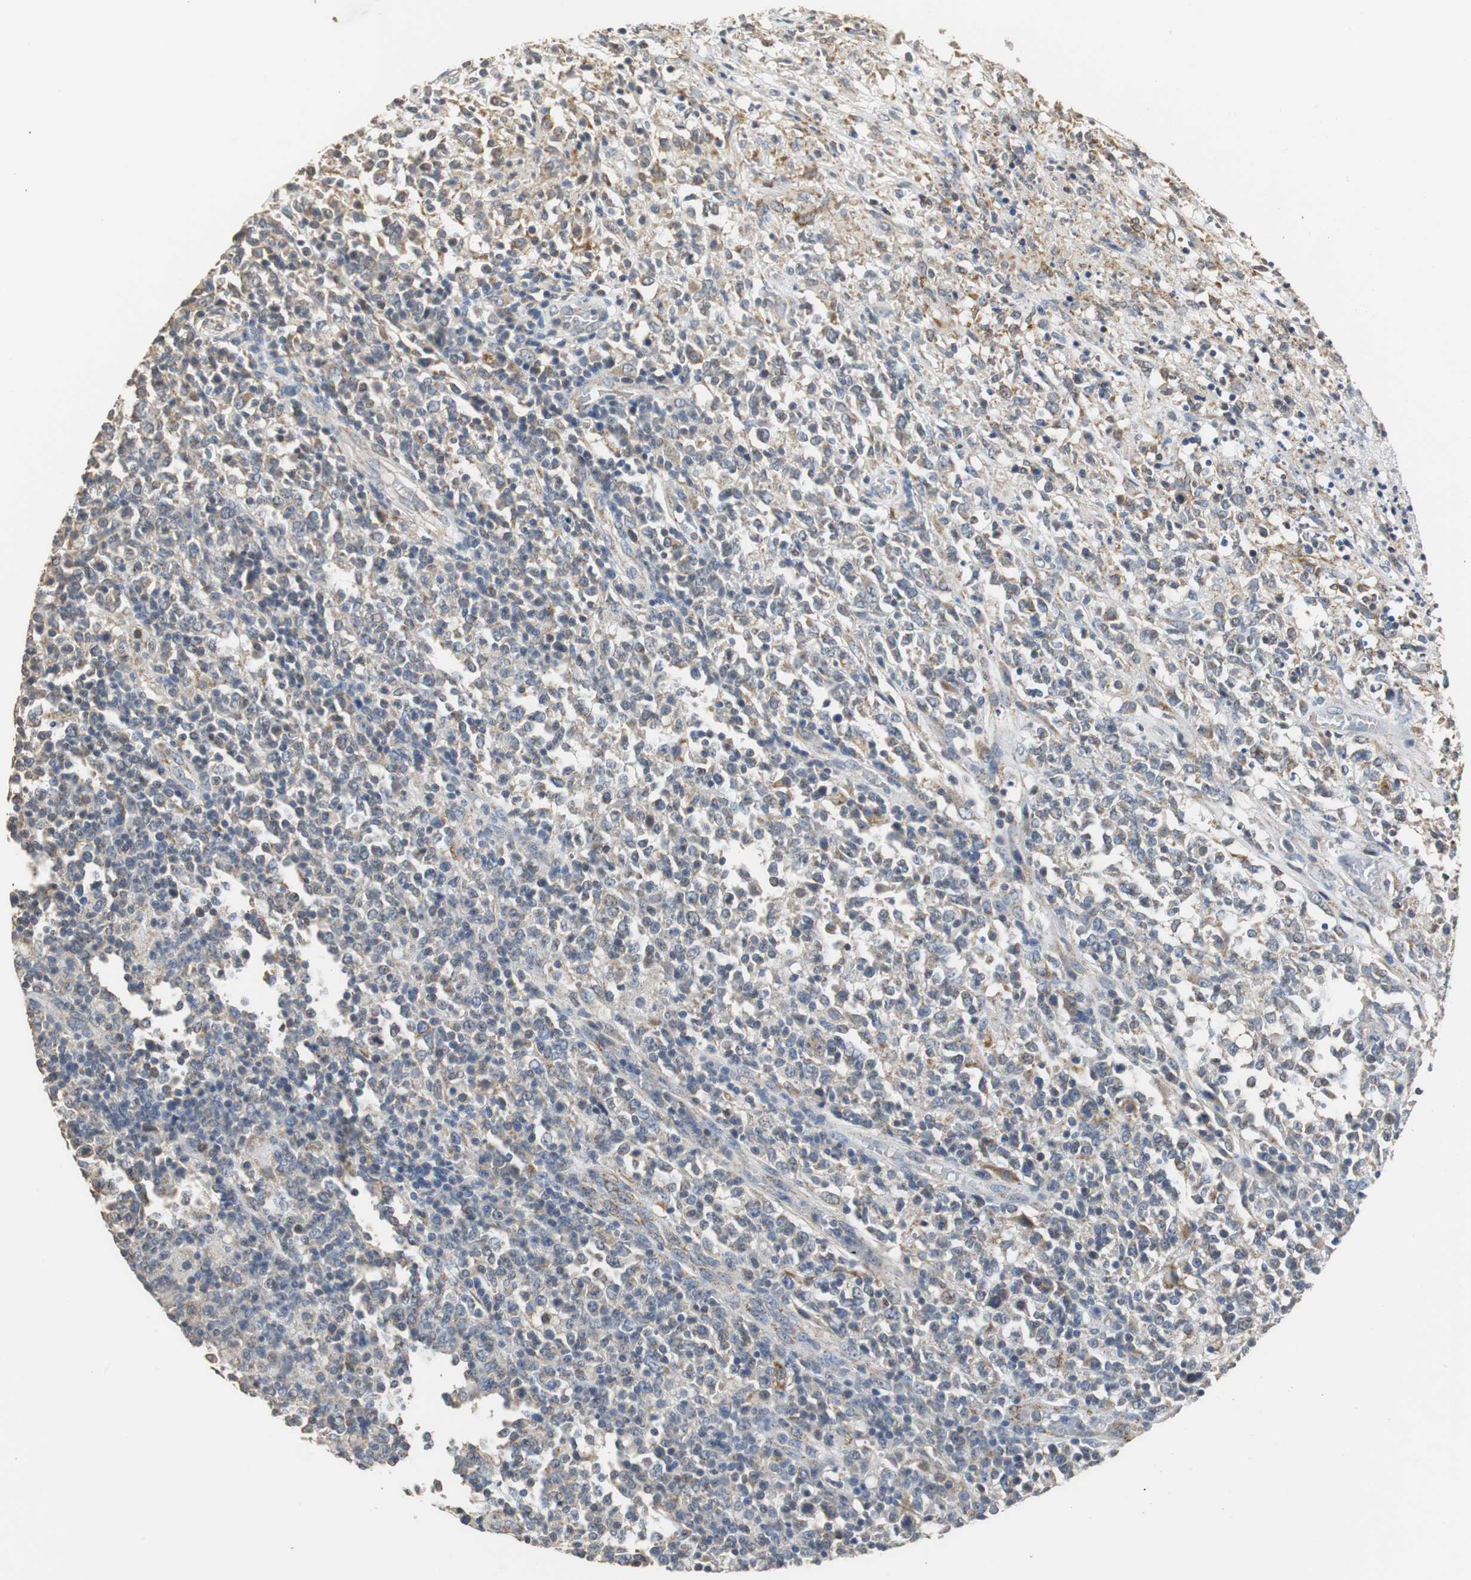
{"staining": {"intensity": "weak", "quantity": "<25%", "location": "cytoplasmic/membranous"}, "tissue": "lymphoma", "cell_type": "Tumor cells", "image_type": "cancer", "snomed": [{"axis": "morphology", "description": "Malignant lymphoma, non-Hodgkin's type, High grade"}, {"axis": "topography", "description": "Lymph node"}], "caption": "High magnification brightfield microscopy of lymphoma stained with DAB (brown) and counterstained with hematoxylin (blue): tumor cells show no significant positivity.", "gene": "HMGCL", "patient": {"sex": "female", "age": 84}}